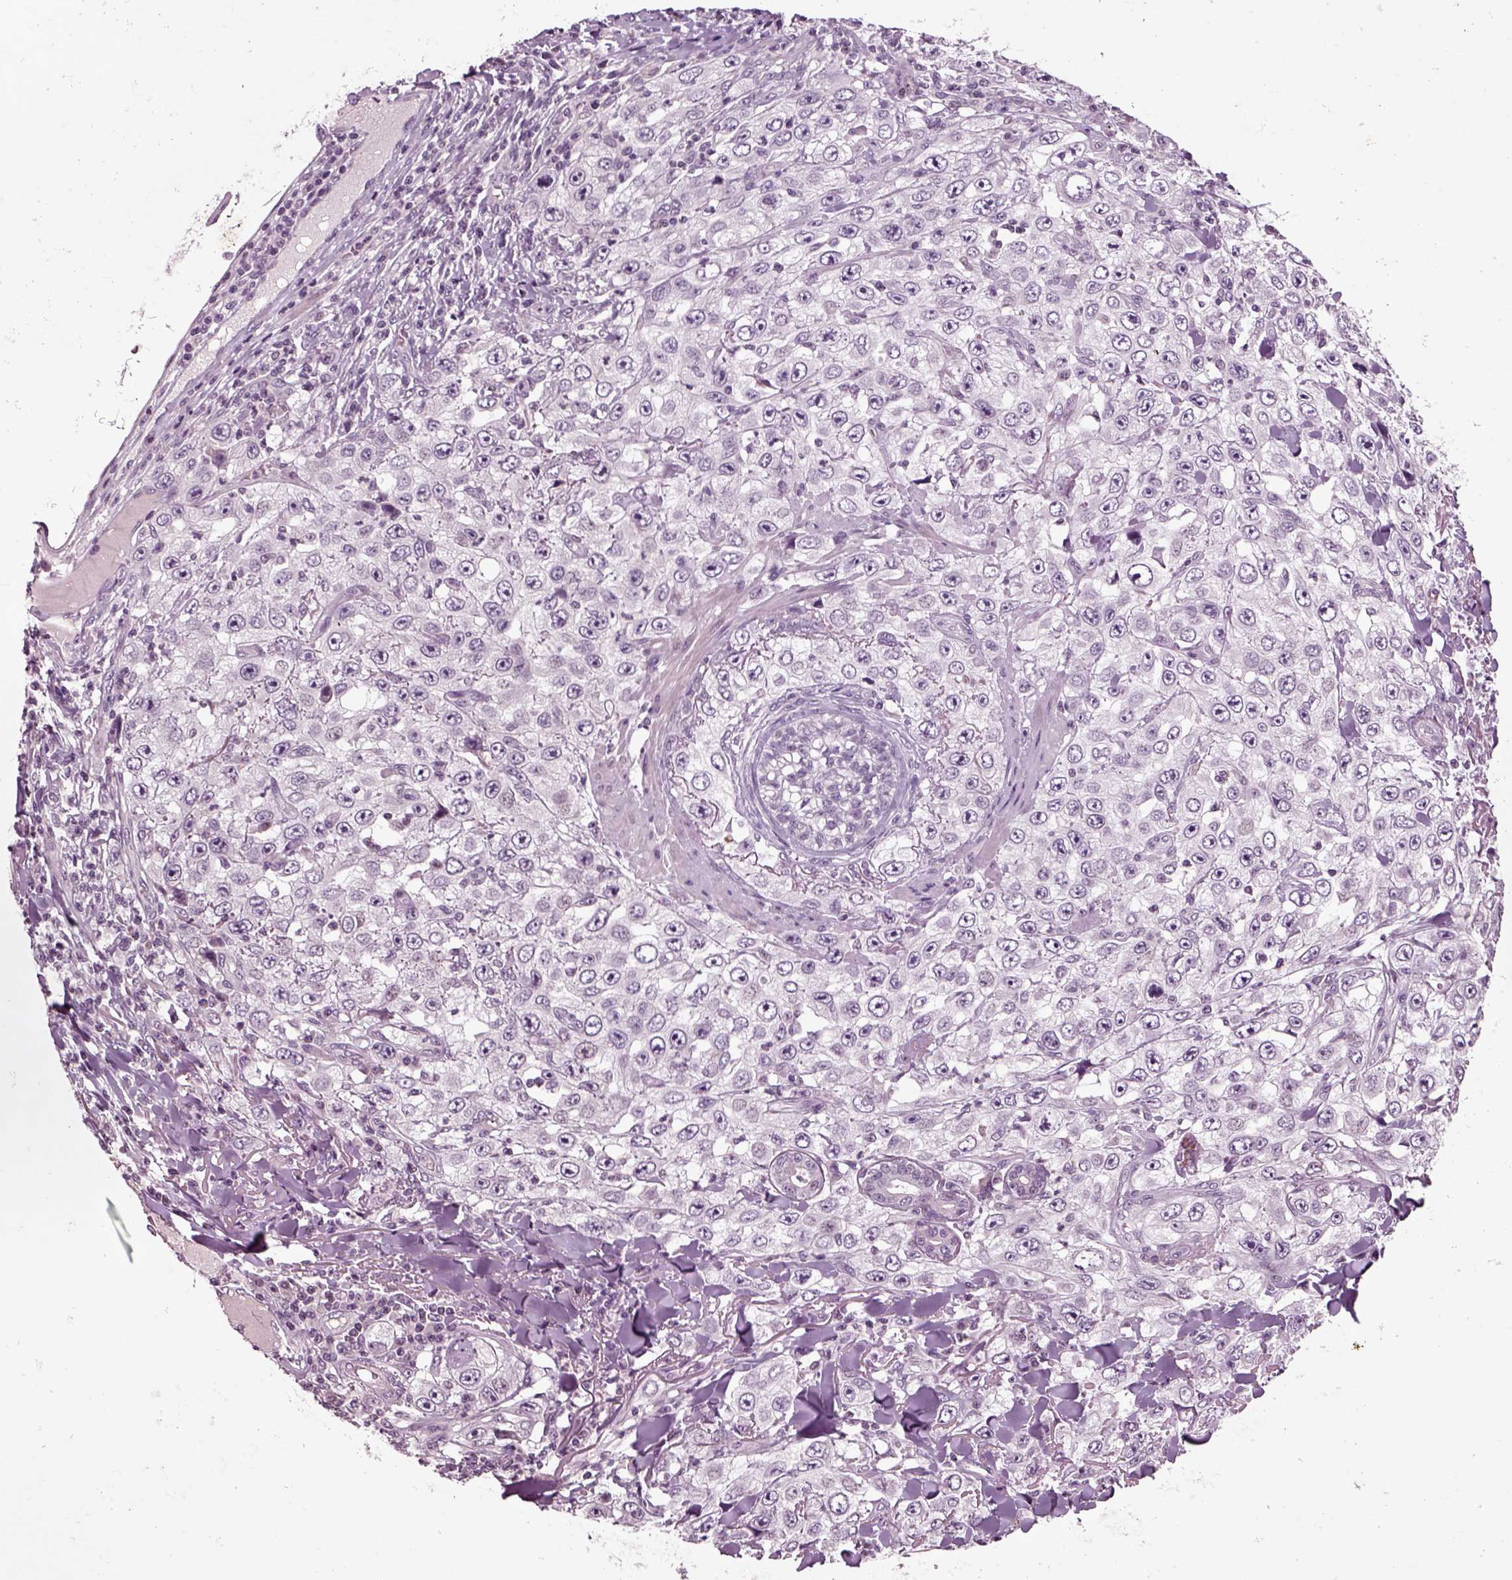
{"staining": {"intensity": "negative", "quantity": "none", "location": "none"}, "tissue": "skin cancer", "cell_type": "Tumor cells", "image_type": "cancer", "snomed": [{"axis": "morphology", "description": "Squamous cell carcinoma, NOS"}, {"axis": "topography", "description": "Skin"}], "caption": "DAB (3,3'-diaminobenzidine) immunohistochemical staining of skin squamous cell carcinoma shows no significant positivity in tumor cells.", "gene": "CHGB", "patient": {"sex": "male", "age": 82}}